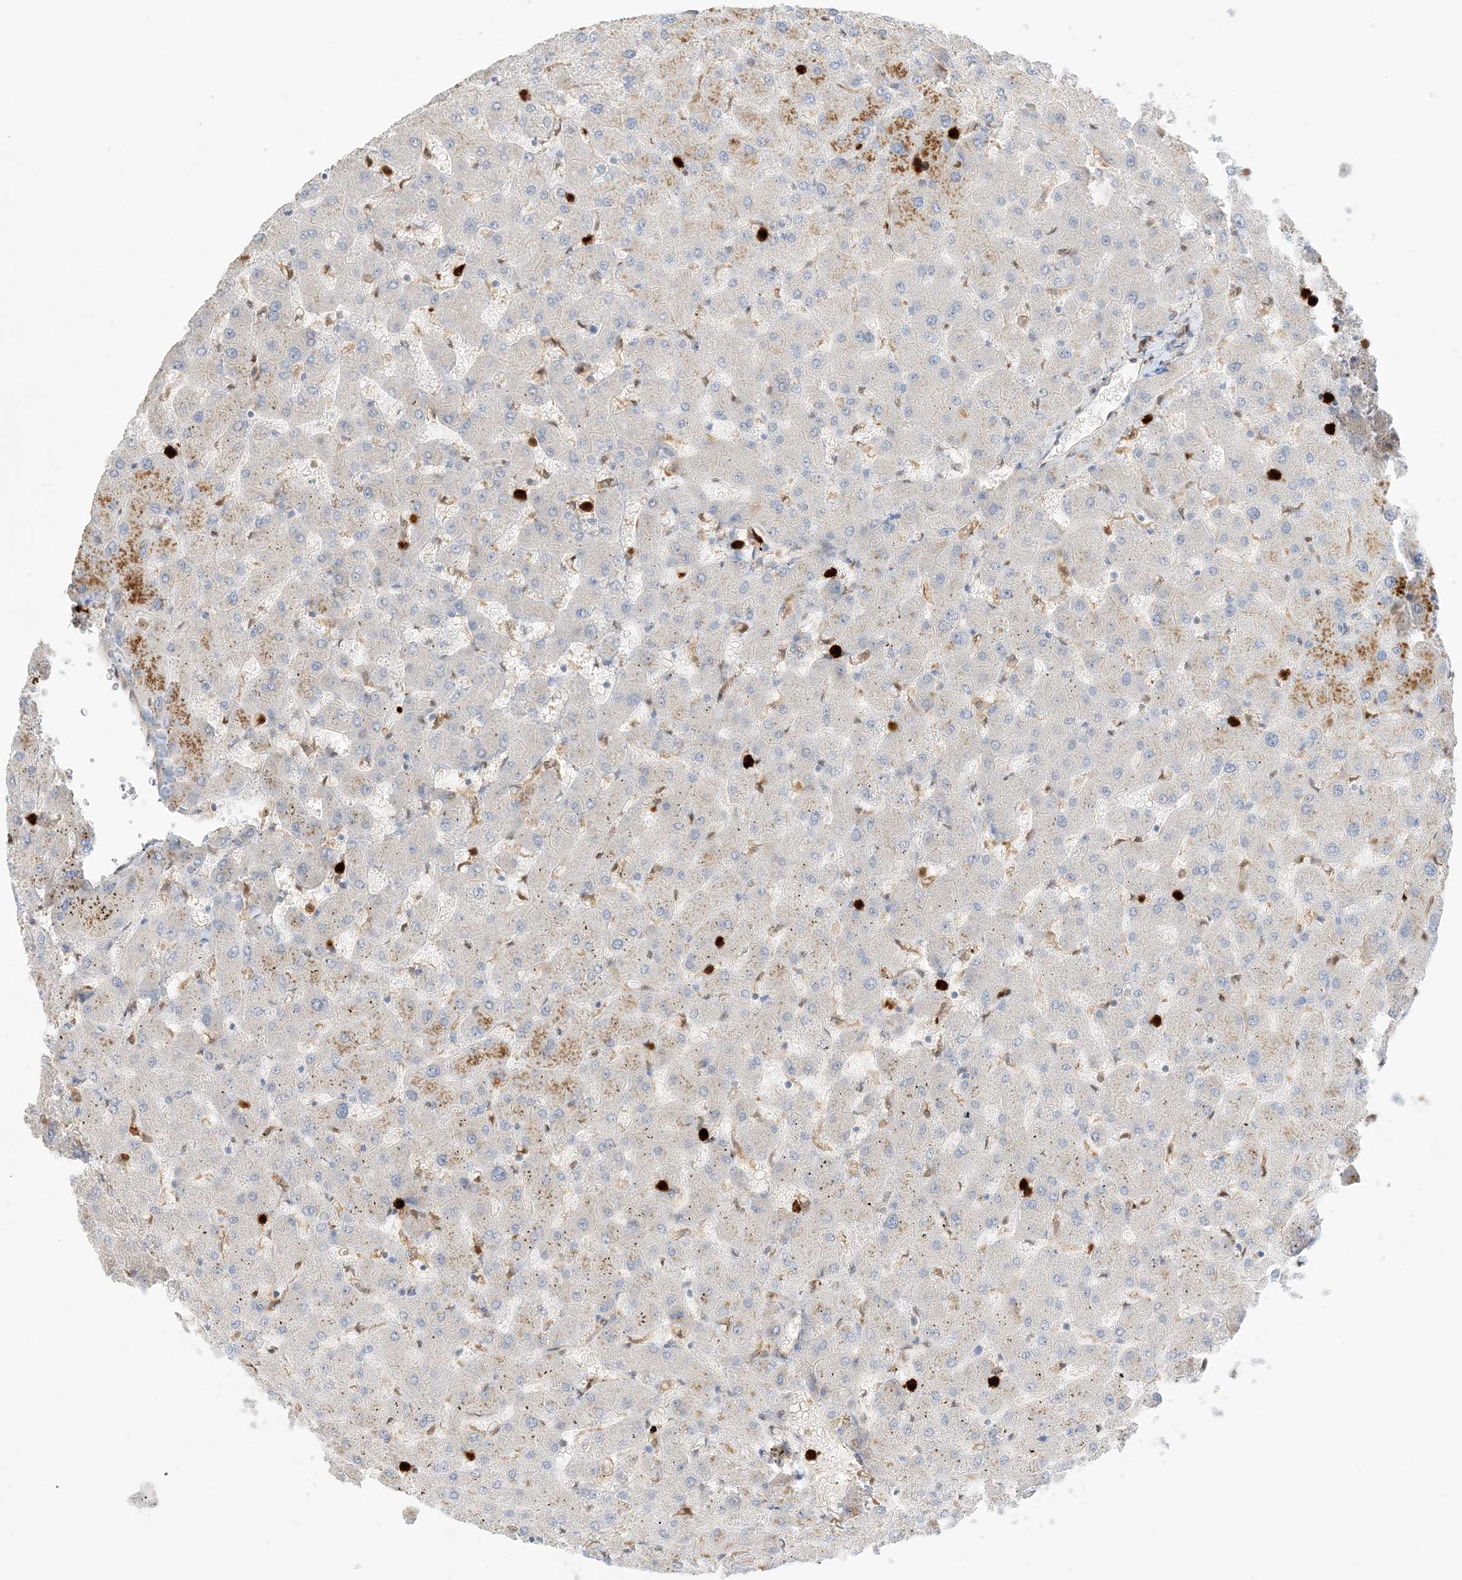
{"staining": {"intensity": "weak", "quantity": ">75%", "location": "cytoplasmic/membranous"}, "tissue": "liver", "cell_type": "Cholangiocytes", "image_type": "normal", "snomed": [{"axis": "morphology", "description": "Normal tissue, NOS"}, {"axis": "topography", "description": "Liver"}], "caption": "Weak cytoplasmic/membranous positivity is present in about >75% of cholangiocytes in benign liver.", "gene": "GCA", "patient": {"sex": "female", "age": 63}}